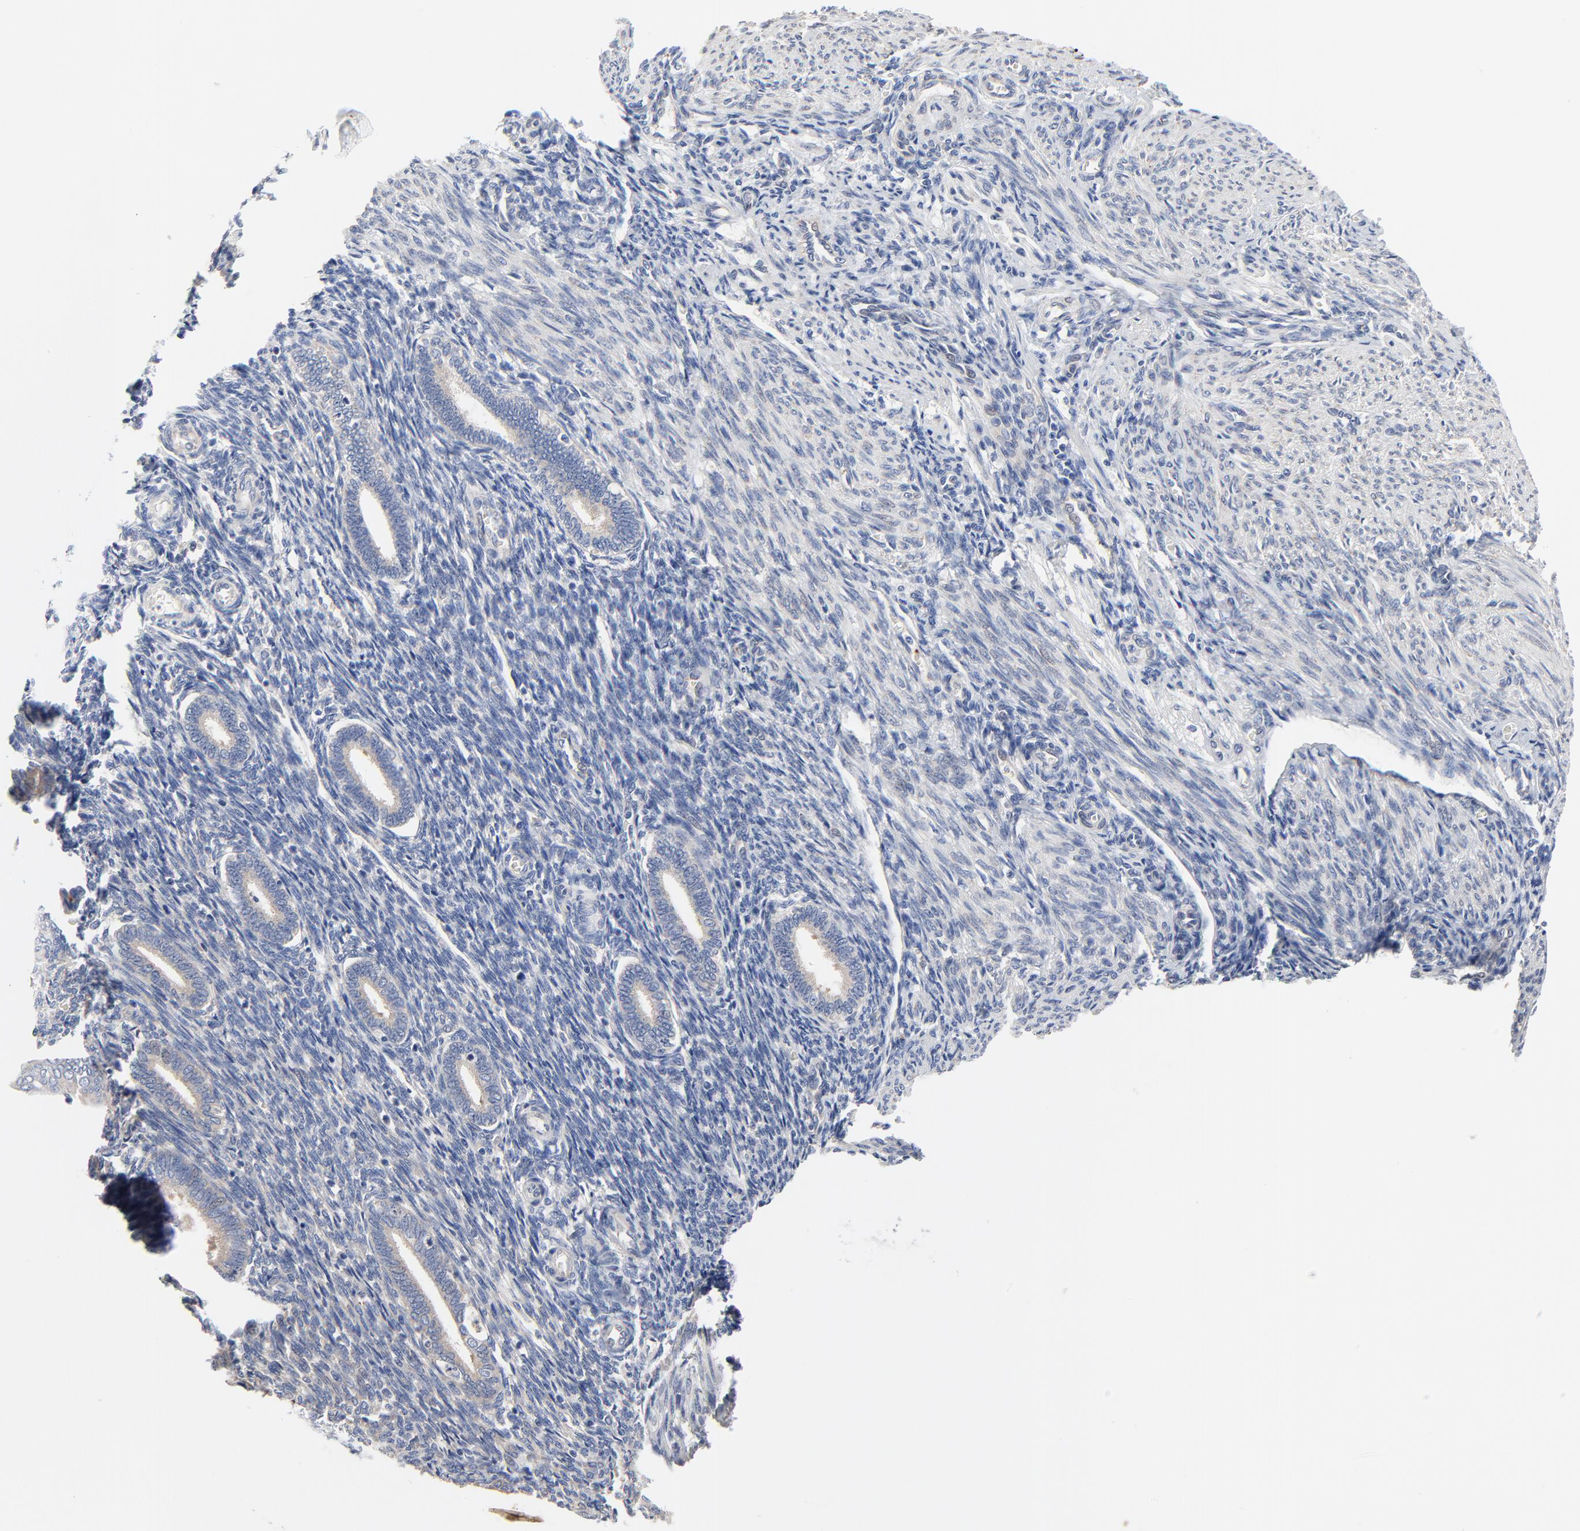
{"staining": {"intensity": "negative", "quantity": "none", "location": "none"}, "tissue": "endometrium", "cell_type": "Cells in endometrial stroma", "image_type": "normal", "snomed": [{"axis": "morphology", "description": "Normal tissue, NOS"}, {"axis": "topography", "description": "Endometrium"}], "caption": "Normal endometrium was stained to show a protein in brown. There is no significant staining in cells in endometrial stroma. Nuclei are stained in blue.", "gene": "VAV2", "patient": {"sex": "female", "age": 27}}